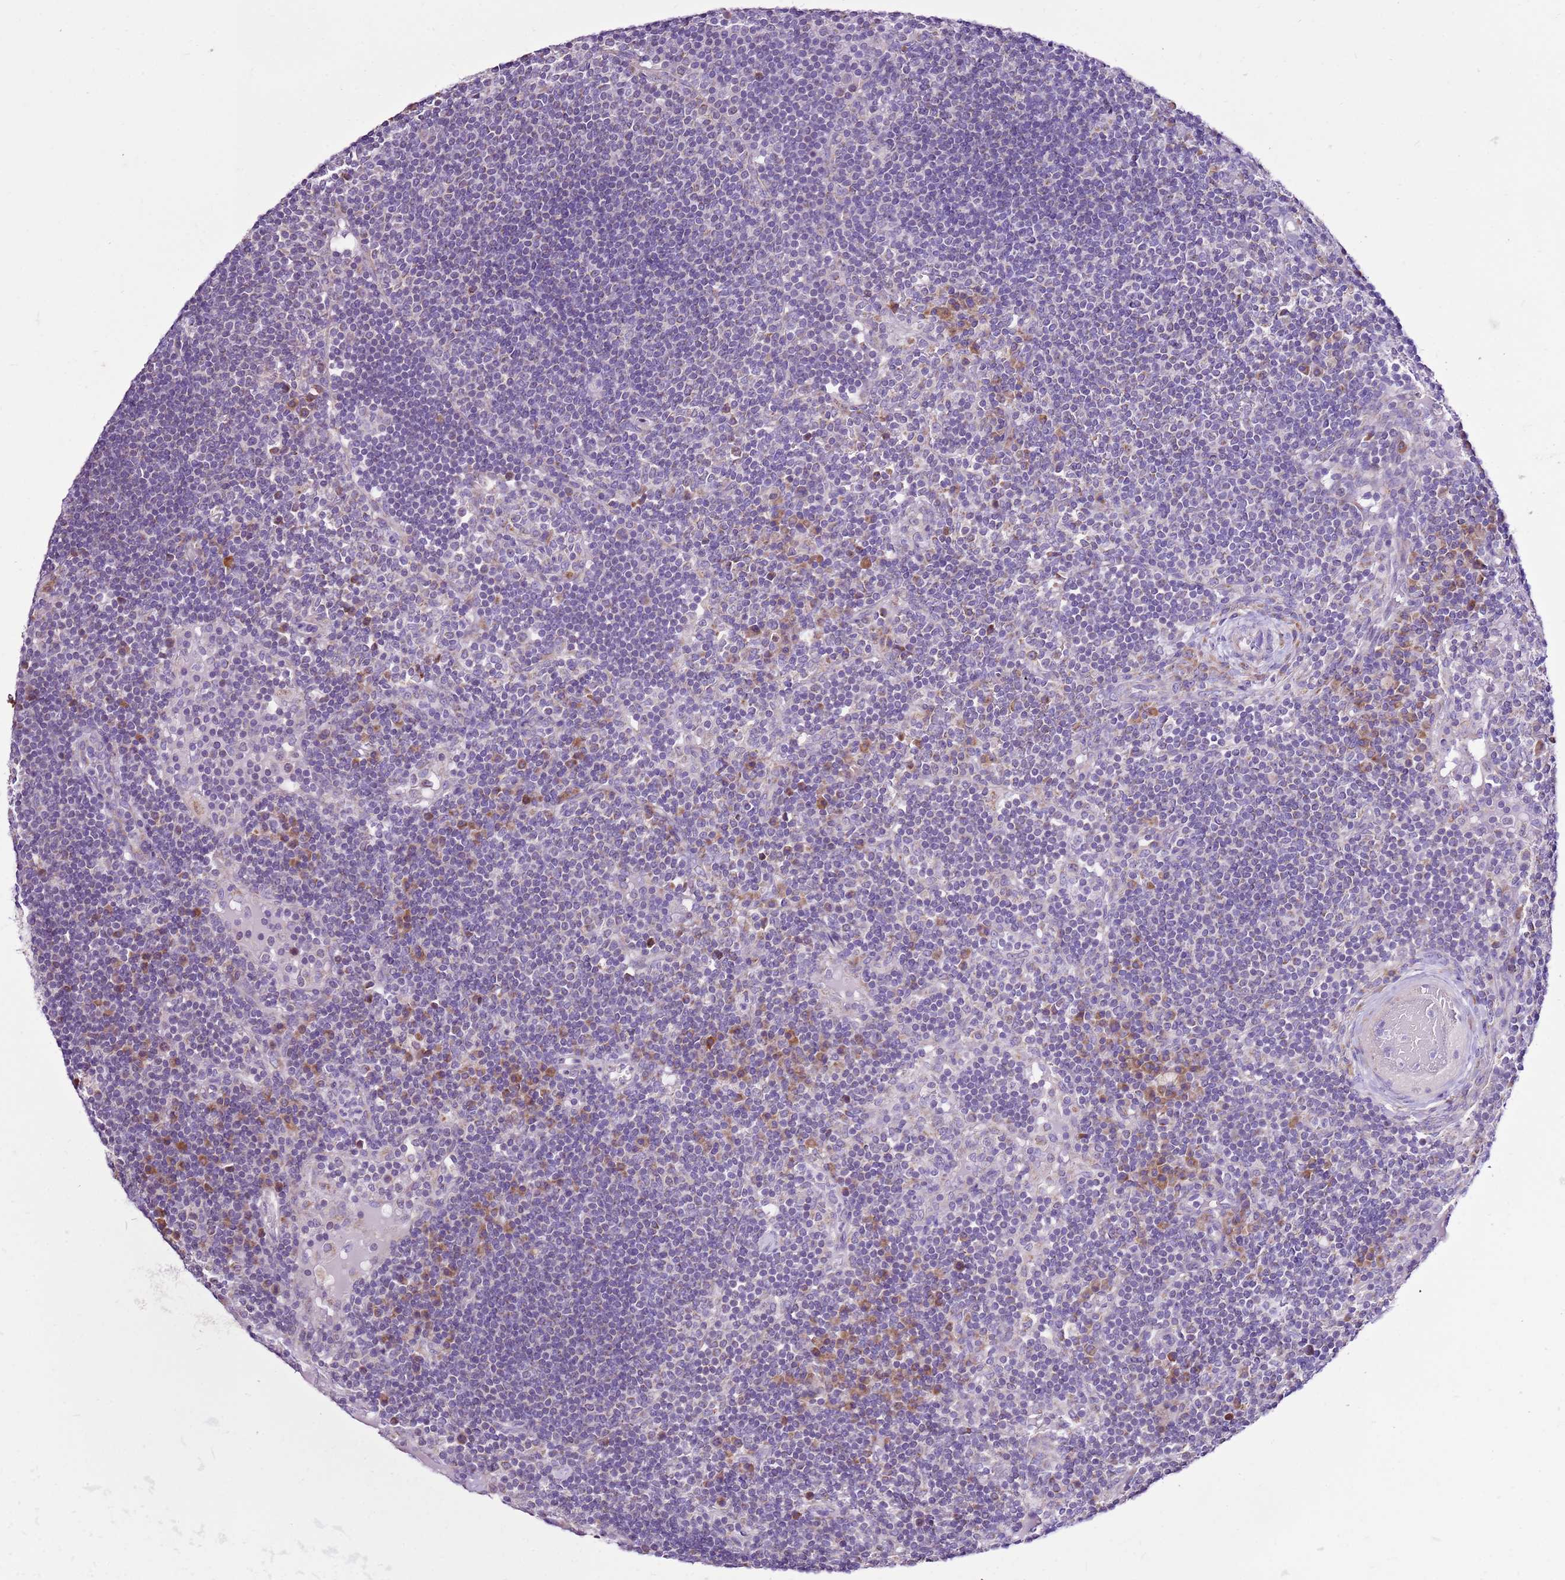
{"staining": {"intensity": "moderate", "quantity": "<25%", "location": "cytoplasmic/membranous"}, "tissue": "lymph node", "cell_type": "Germinal center cells", "image_type": "normal", "snomed": [{"axis": "morphology", "description": "Normal tissue, NOS"}, {"axis": "topography", "description": "Lymph node"}], "caption": "Lymph node stained for a protein (brown) exhibits moderate cytoplasmic/membranous positive staining in about <25% of germinal center cells.", "gene": "MRPL36", "patient": {"sex": "male", "age": 53}}